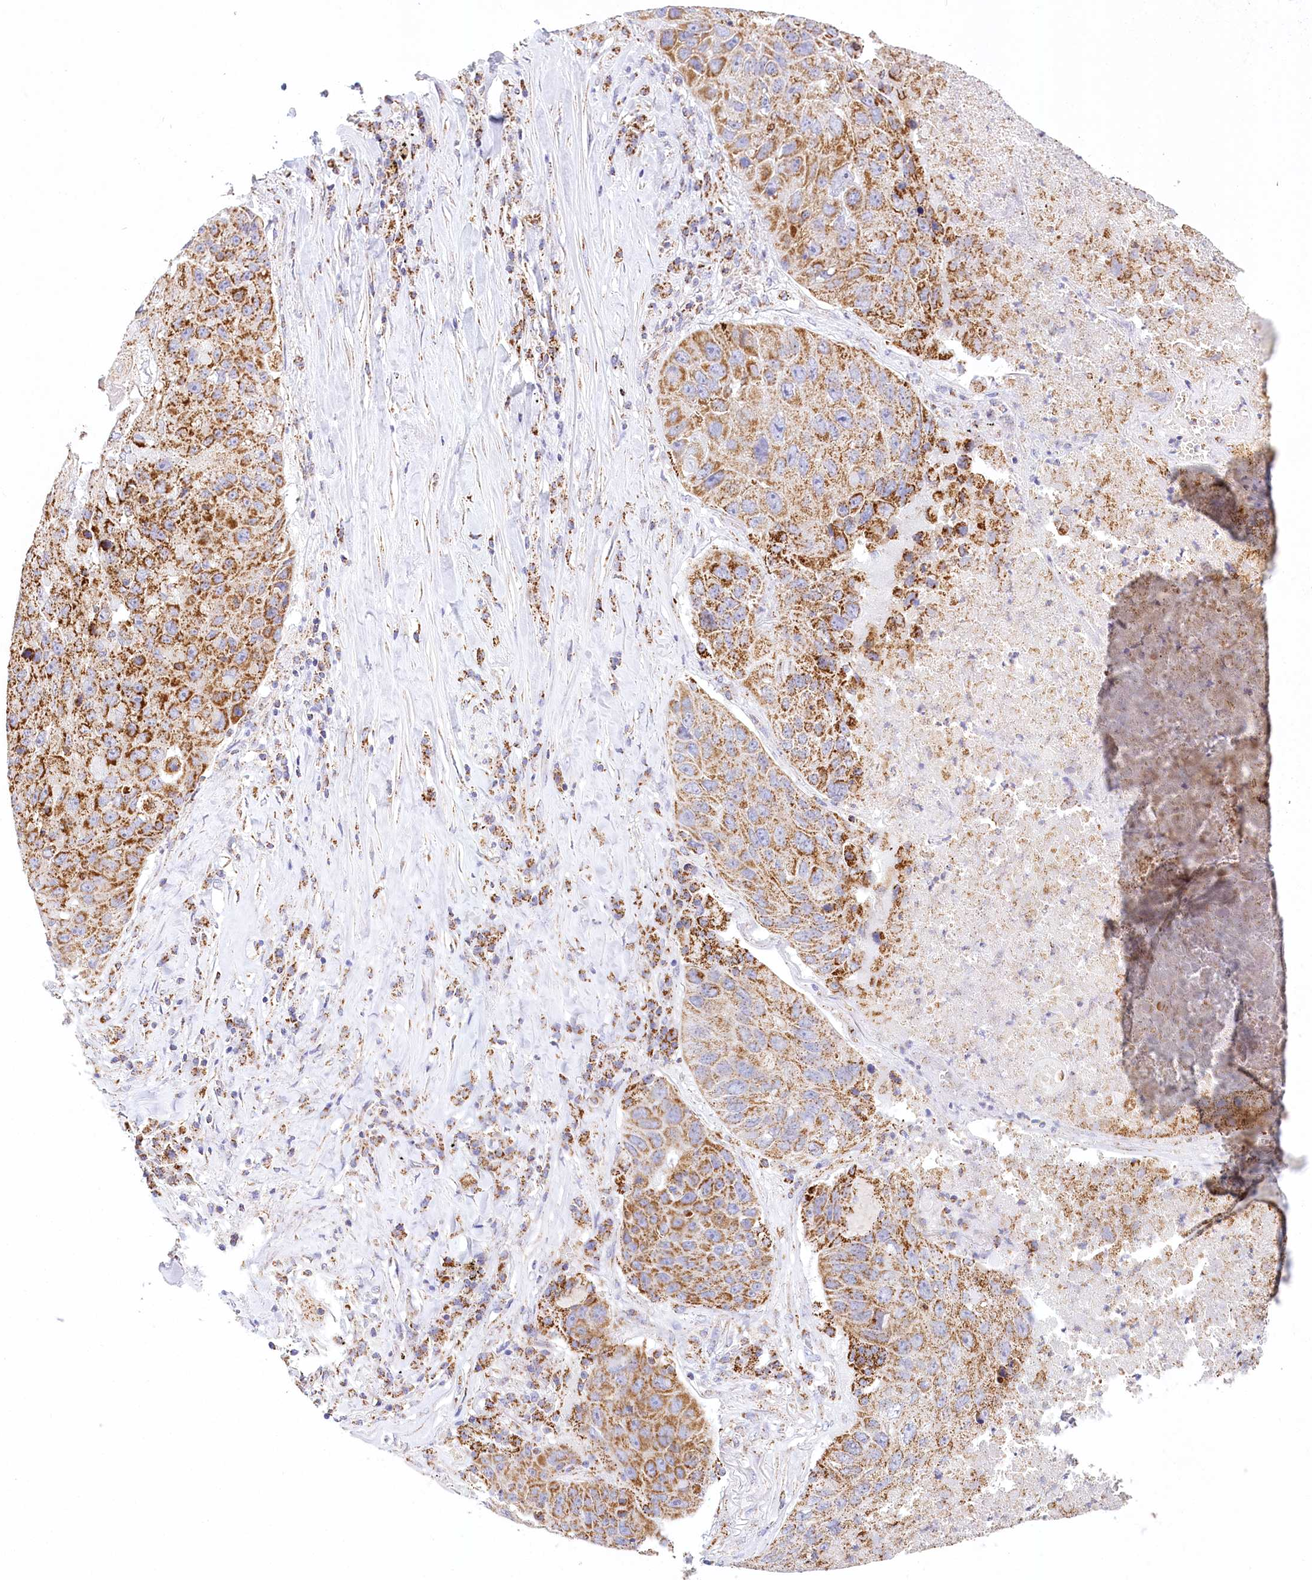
{"staining": {"intensity": "strong", "quantity": ">75%", "location": "cytoplasmic/membranous"}, "tissue": "lung cancer", "cell_type": "Tumor cells", "image_type": "cancer", "snomed": [{"axis": "morphology", "description": "Squamous cell carcinoma, NOS"}, {"axis": "topography", "description": "Lung"}], "caption": "Lung cancer stained with DAB (3,3'-diaminobenzidine) immunohistochemistry exhibits high levels of strong cytoplasmic/membranous expression in approximately >75% of tumor cells.", "gene": "LSS", "patient": {"sex": "male", "age": 61}}